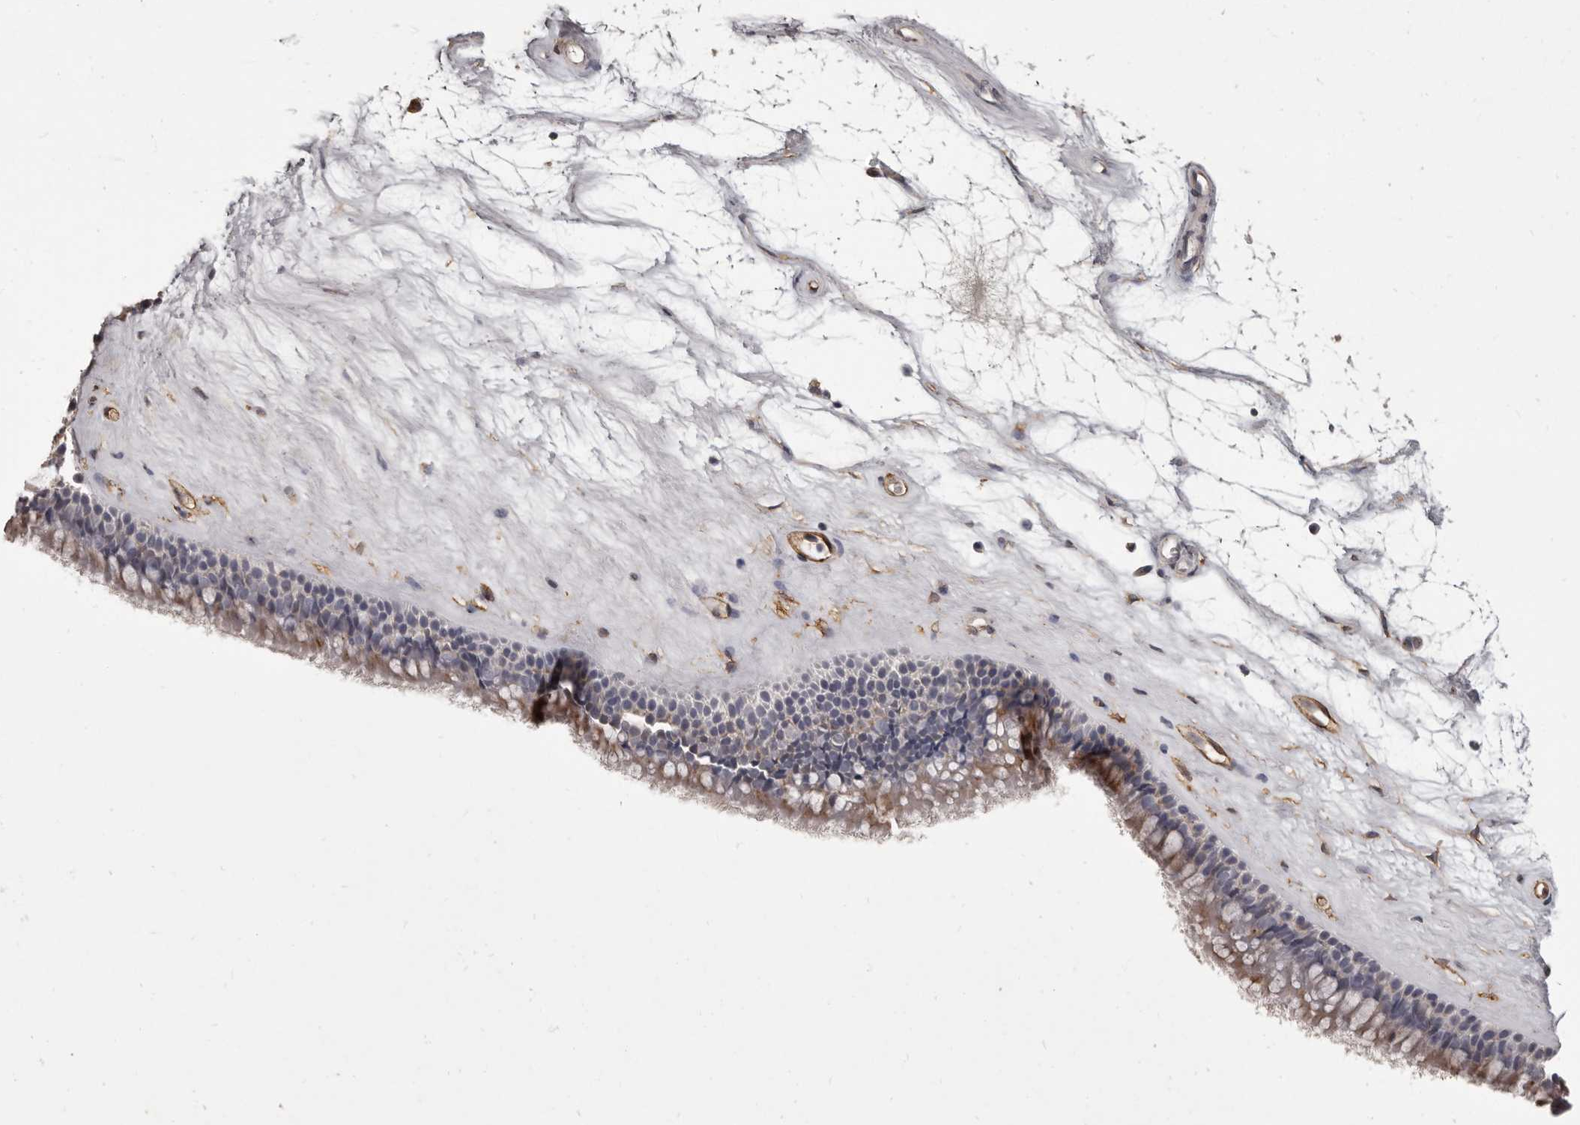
{"staining": {"intensity": "weak", "quantity": "25%-75%", "location": "cytoplasmic/membranous"}, "tissue": "nasopharynx", "cell_type": "Respiratory epithelial cells", "image_type": "normal", "snomed": [{"axis": "morphology", "description": "Normal tissue, NOS"}, {"axis": "topography", "description": "Nasopharynx"}], "caption": "A low amount of weak cytoplasmic/membranous positivity is appreciated in about 25%-75% of respiratory epithelial cells in normal nasopharynx. (IHC, brightfield microscopy, high magnification).", "gene": "GPR78", "patient": {"sex": "male", "age": 64}}